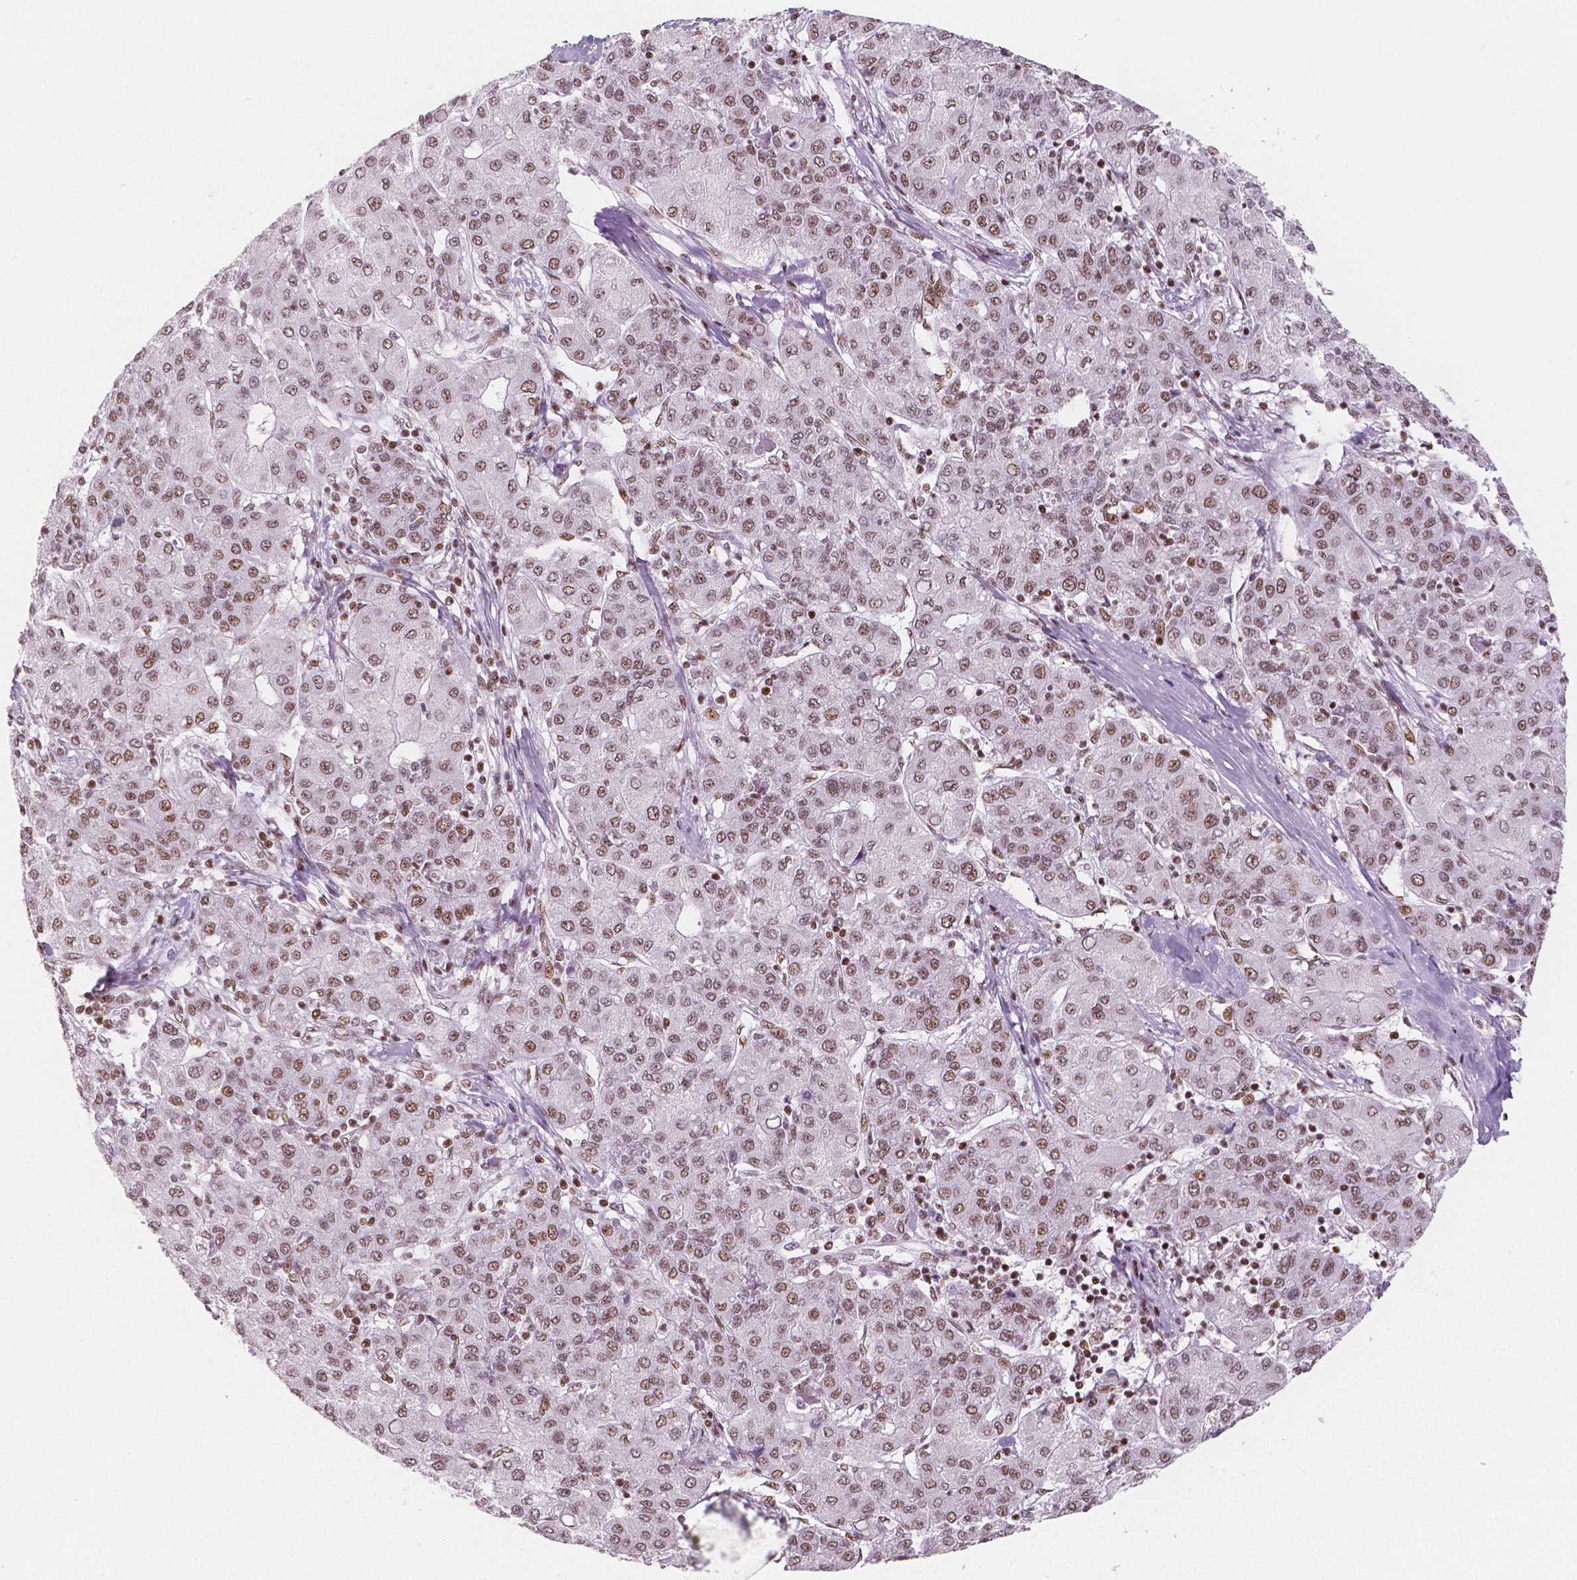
{"staining": {"intensity": "moderate", "quantity": ">75%", "location": "nuclear"}, "tissue": "liver cancer", "cell_type": "Tumor cells", "image_type": "cancer", "snomed": [{"axis": "morphology", "description": "Carcinoma, Hepatocellular, NOS"}, {"axis": "topography", "description": "Liver"}], "caption": "DAB (3,3'-diaminobenzidine) immunohistochemical staining of human hepatocellular carcinoma (liver) exhibits moderate nuclear protein expression in approximately >75% of tumor cells.", "gene": "HDAC1", "patient": {"sex": "male", "age": 65}}